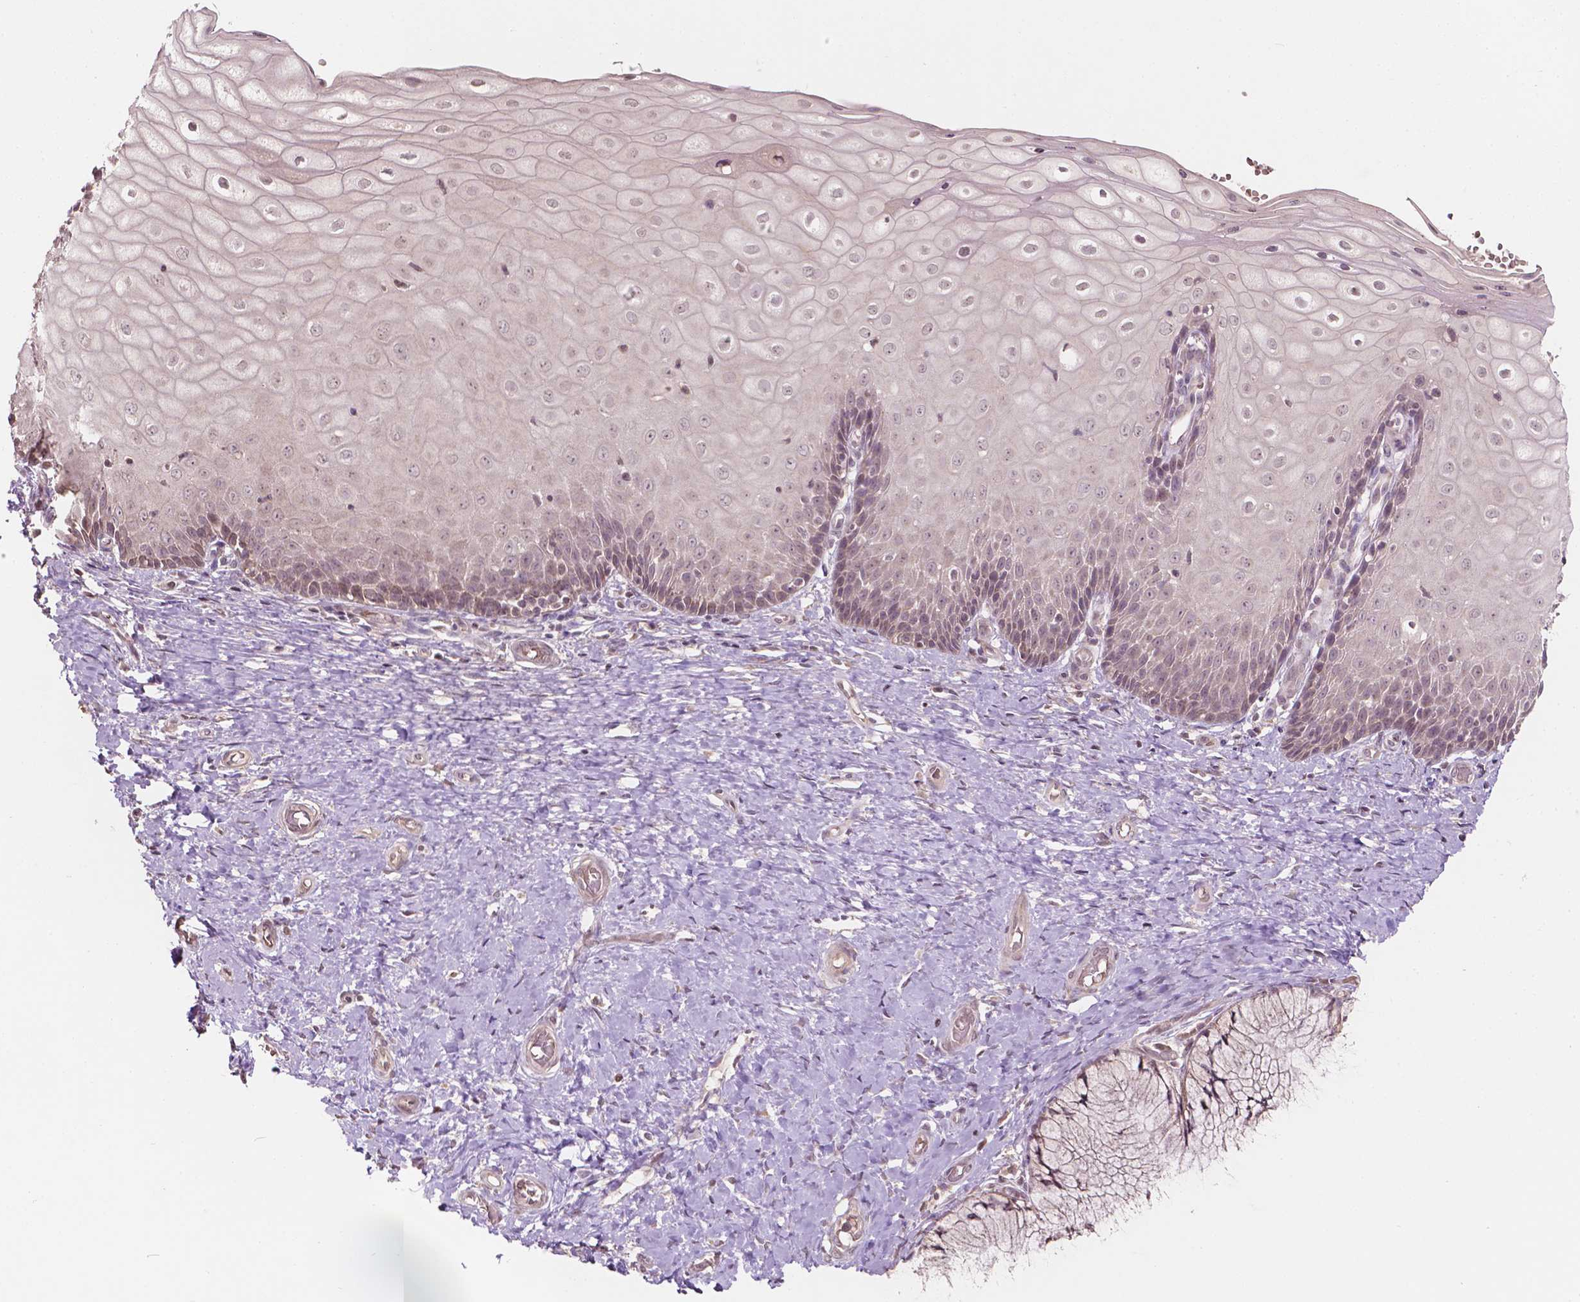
{"staining": {"intensity": "moderate", "quantity": ">75%", "location": "cytoplasmic/membranous,nuclear"}, "tissue": "cervix", "cell_type": "Glandular cells", "image_type": "normal", "snomed": [{"axis": "morphology", "description": "Normal tissue, NOS"}, {"axis": "topography", "description": "Cervix"}], "caption": "Glandular cells show medium levels of moderate cytoplasmic/membranous,nuclear staining in approximately >75% of cells in normal human cervix. (DAB IHC, brown staining for protein, blue staining for nuclei).", "gene": "NOS1AP", "patient": {"sex": "female", "age": 37}}